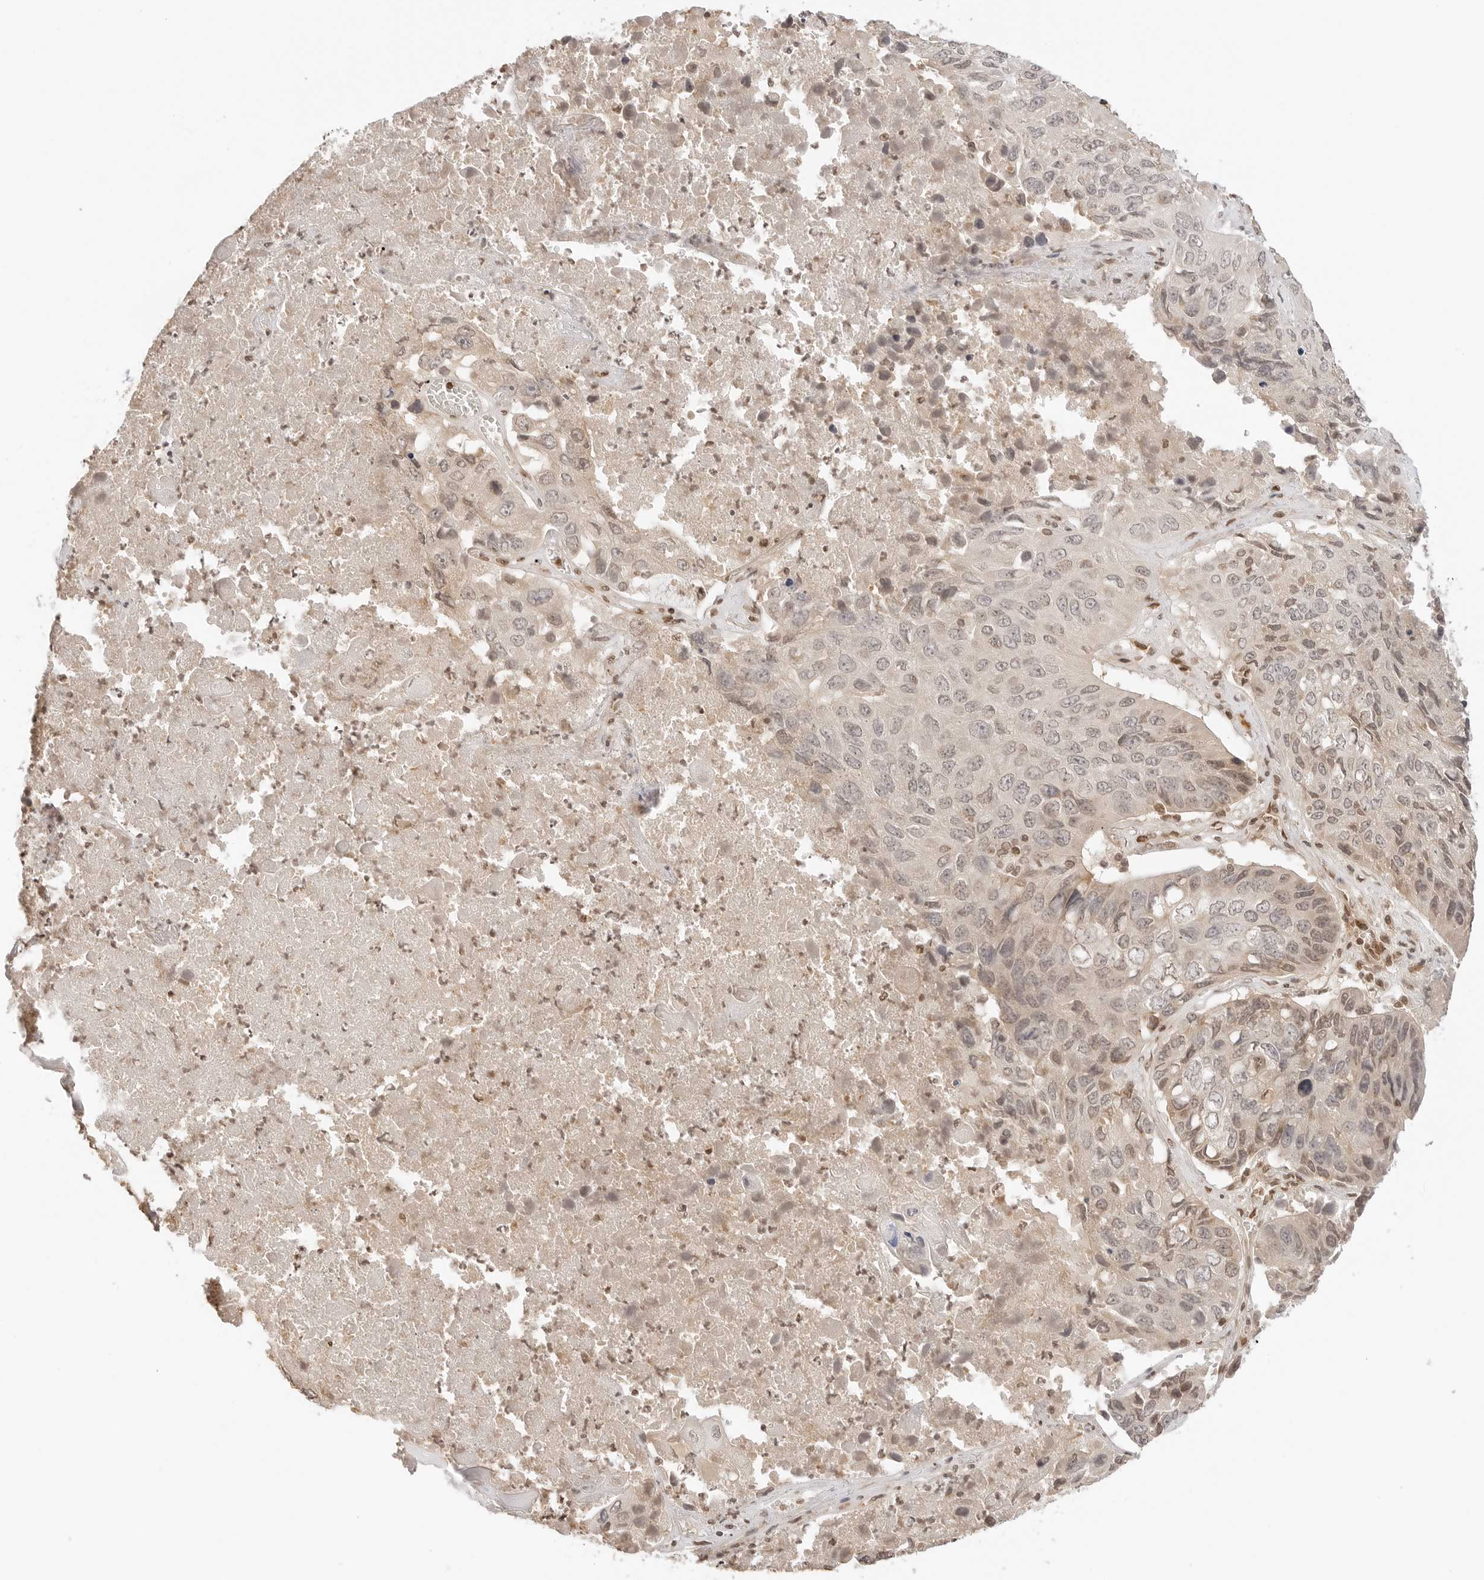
{"staining": {"intensity": "weak", "quantity": "25%-75%", "location": "nuclear"}, "tissue": "lung cancer", "cell_type": "Tumor cells", "image_type": "cancer", "snomed": [{"axis": "morphology", "description": "Squamous cell carcinoma, NOS"}, {"axis": "topography", "description": "Lung"}], "caption": "IHC (DAB (3,3'-diaminobenzidine)) staining of human lung squamous cell carcinoma demonstrates weak nuclear protein expression in about 25%-75% of tumor cells. Immunohistochemistry stains the protein of interest in brown and the nuclei are stained blue.", "gene": "POLH", "patient": {"sex": "male", "age": 61}}